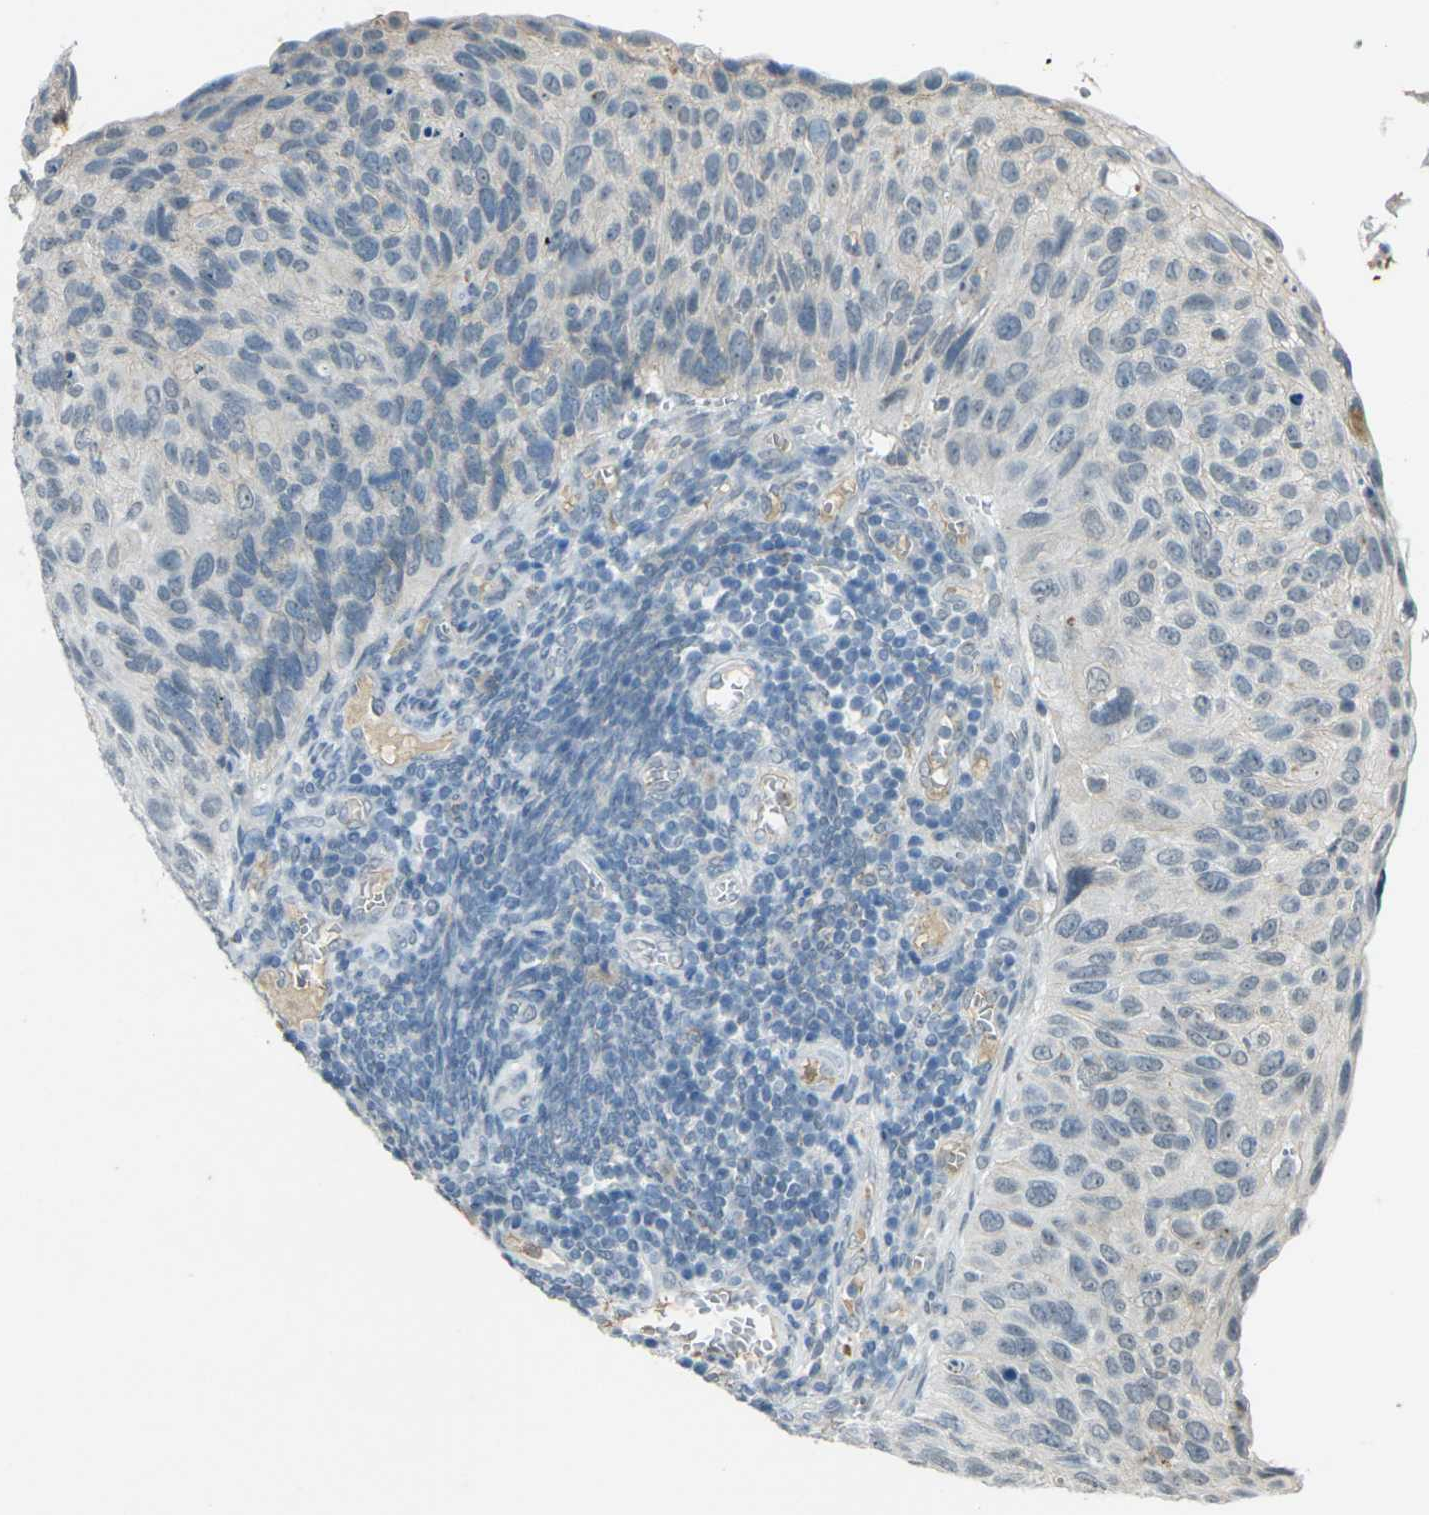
{"staining": {"intensity": "negative", "quantity": "none", "location": "none"}, "tissue": "cervical cancer", "cell_type": "Tumor cells", "image_type": "cancer", "snomed": [{"axis": "morphology", "description": "Squamous cell carcinoma, NOS"}, {"axis": "topography", "description": "Cervix"}], "caption": "Immunohistochemistry histopathology image of neoplastic tissue: human squamous cell carcinoma (cervical) stained with DAB (3,3'-diaminobenzidine) shows no significant protein expression in tumor cells.", "gene": "SPTBN2", "patient": {"sex": "female", "age": 70}}